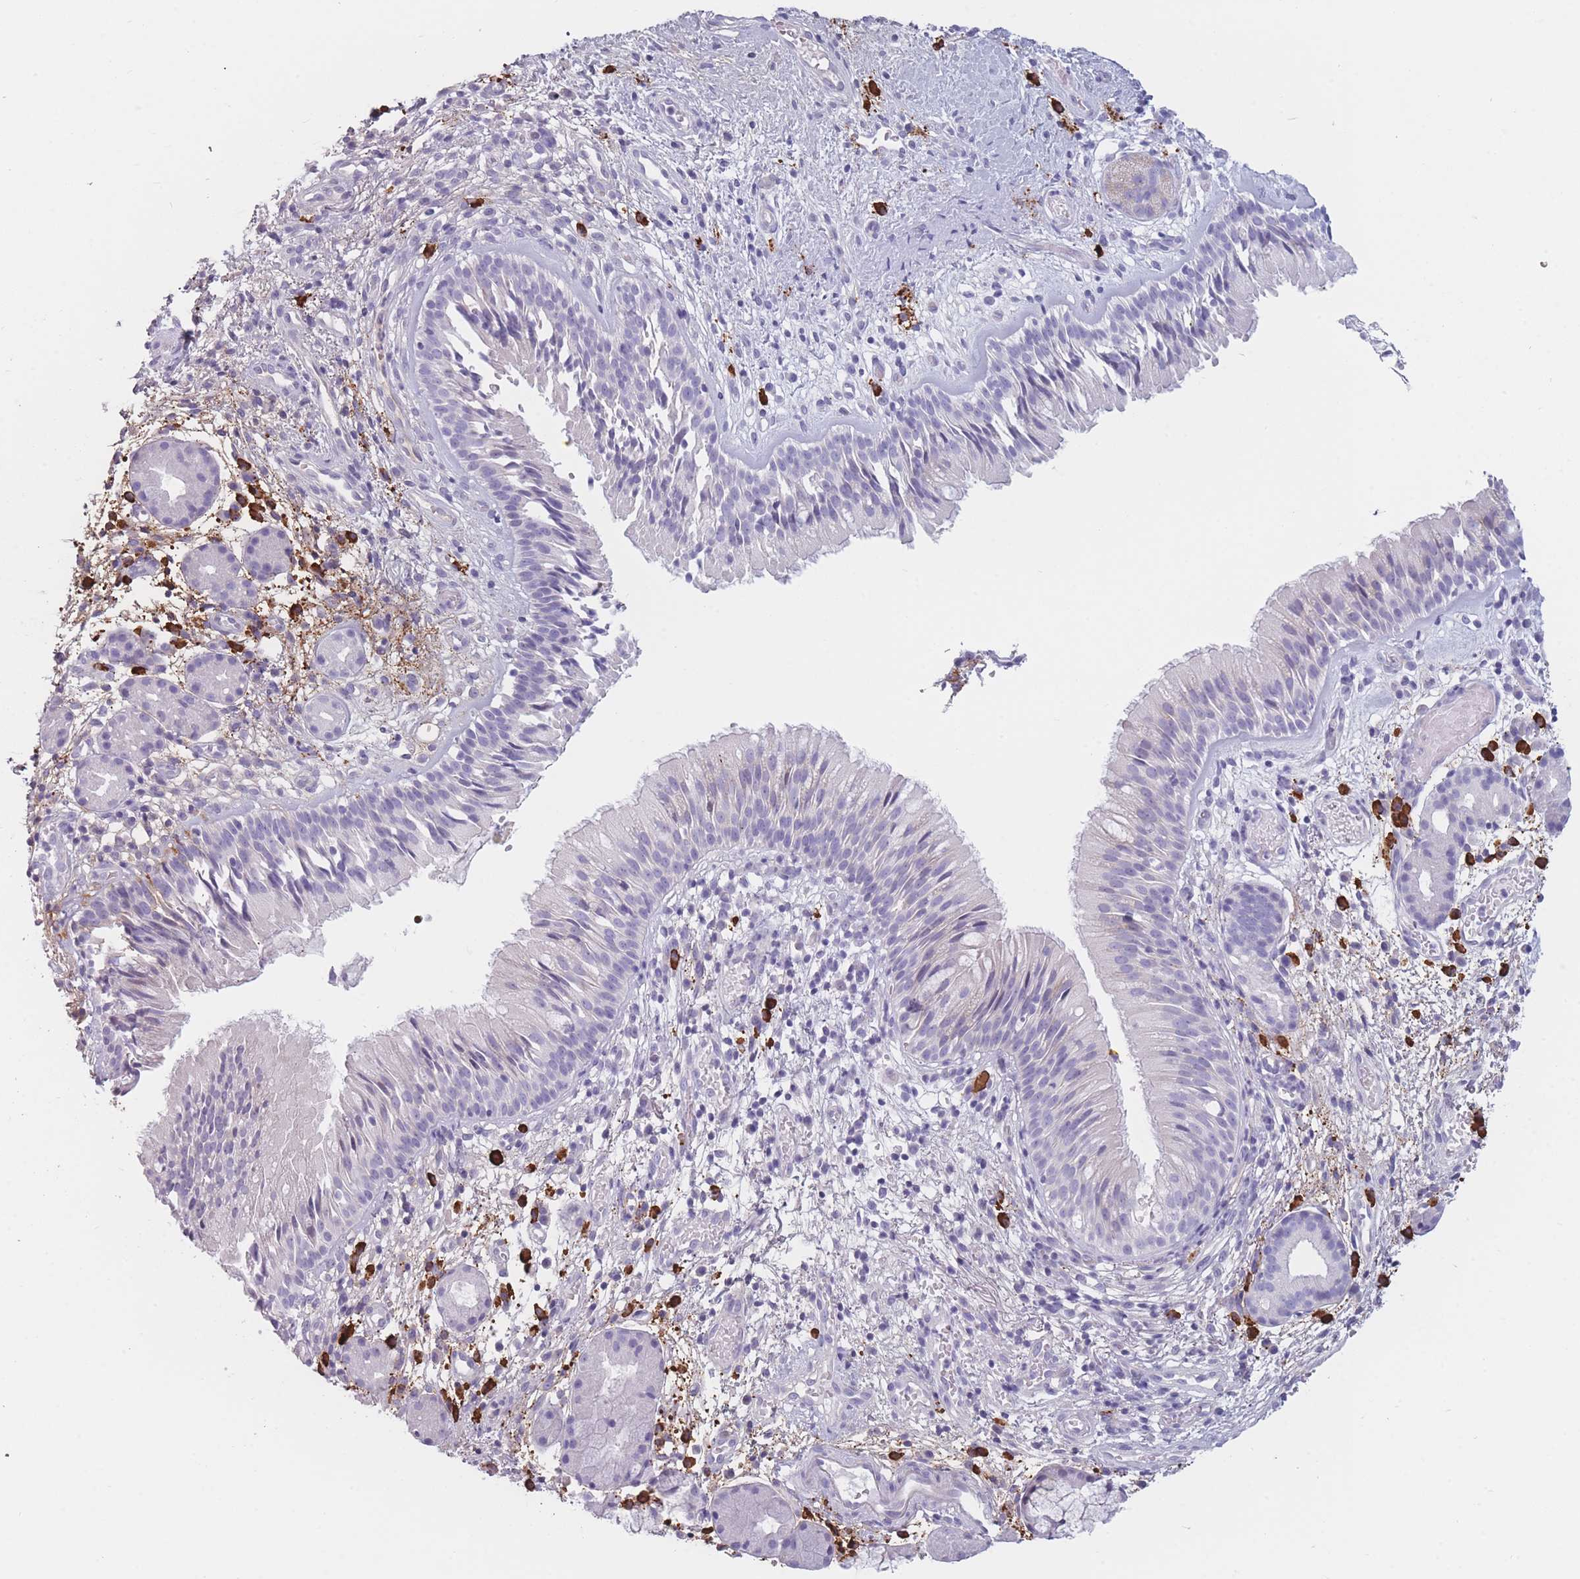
{"staining": {"intensity": "negative", "quantity": "none", "location": "none"}, "tissue": "nasopharynx", "cell_type": "Respiratory epithelial cells", "image_type": "normal", "snomed": [{"axis": "morphology", "description": "Normal tissue, NOS"}, {"axis": "topography", "description": "Nasopharynx"}], "caption": "IHC of unremarkable nasopharynx demonstrates no staining in respiratory epithelial cells. Brightfield microscopy of immunohistochemistry stained with DAB (3,3'-diaminobenzidine) (brown) and hematoxylin (blue), captured at high magnification.", "gene": "PLEKHG2", "patient": {"sex": "male", "age": 65}}